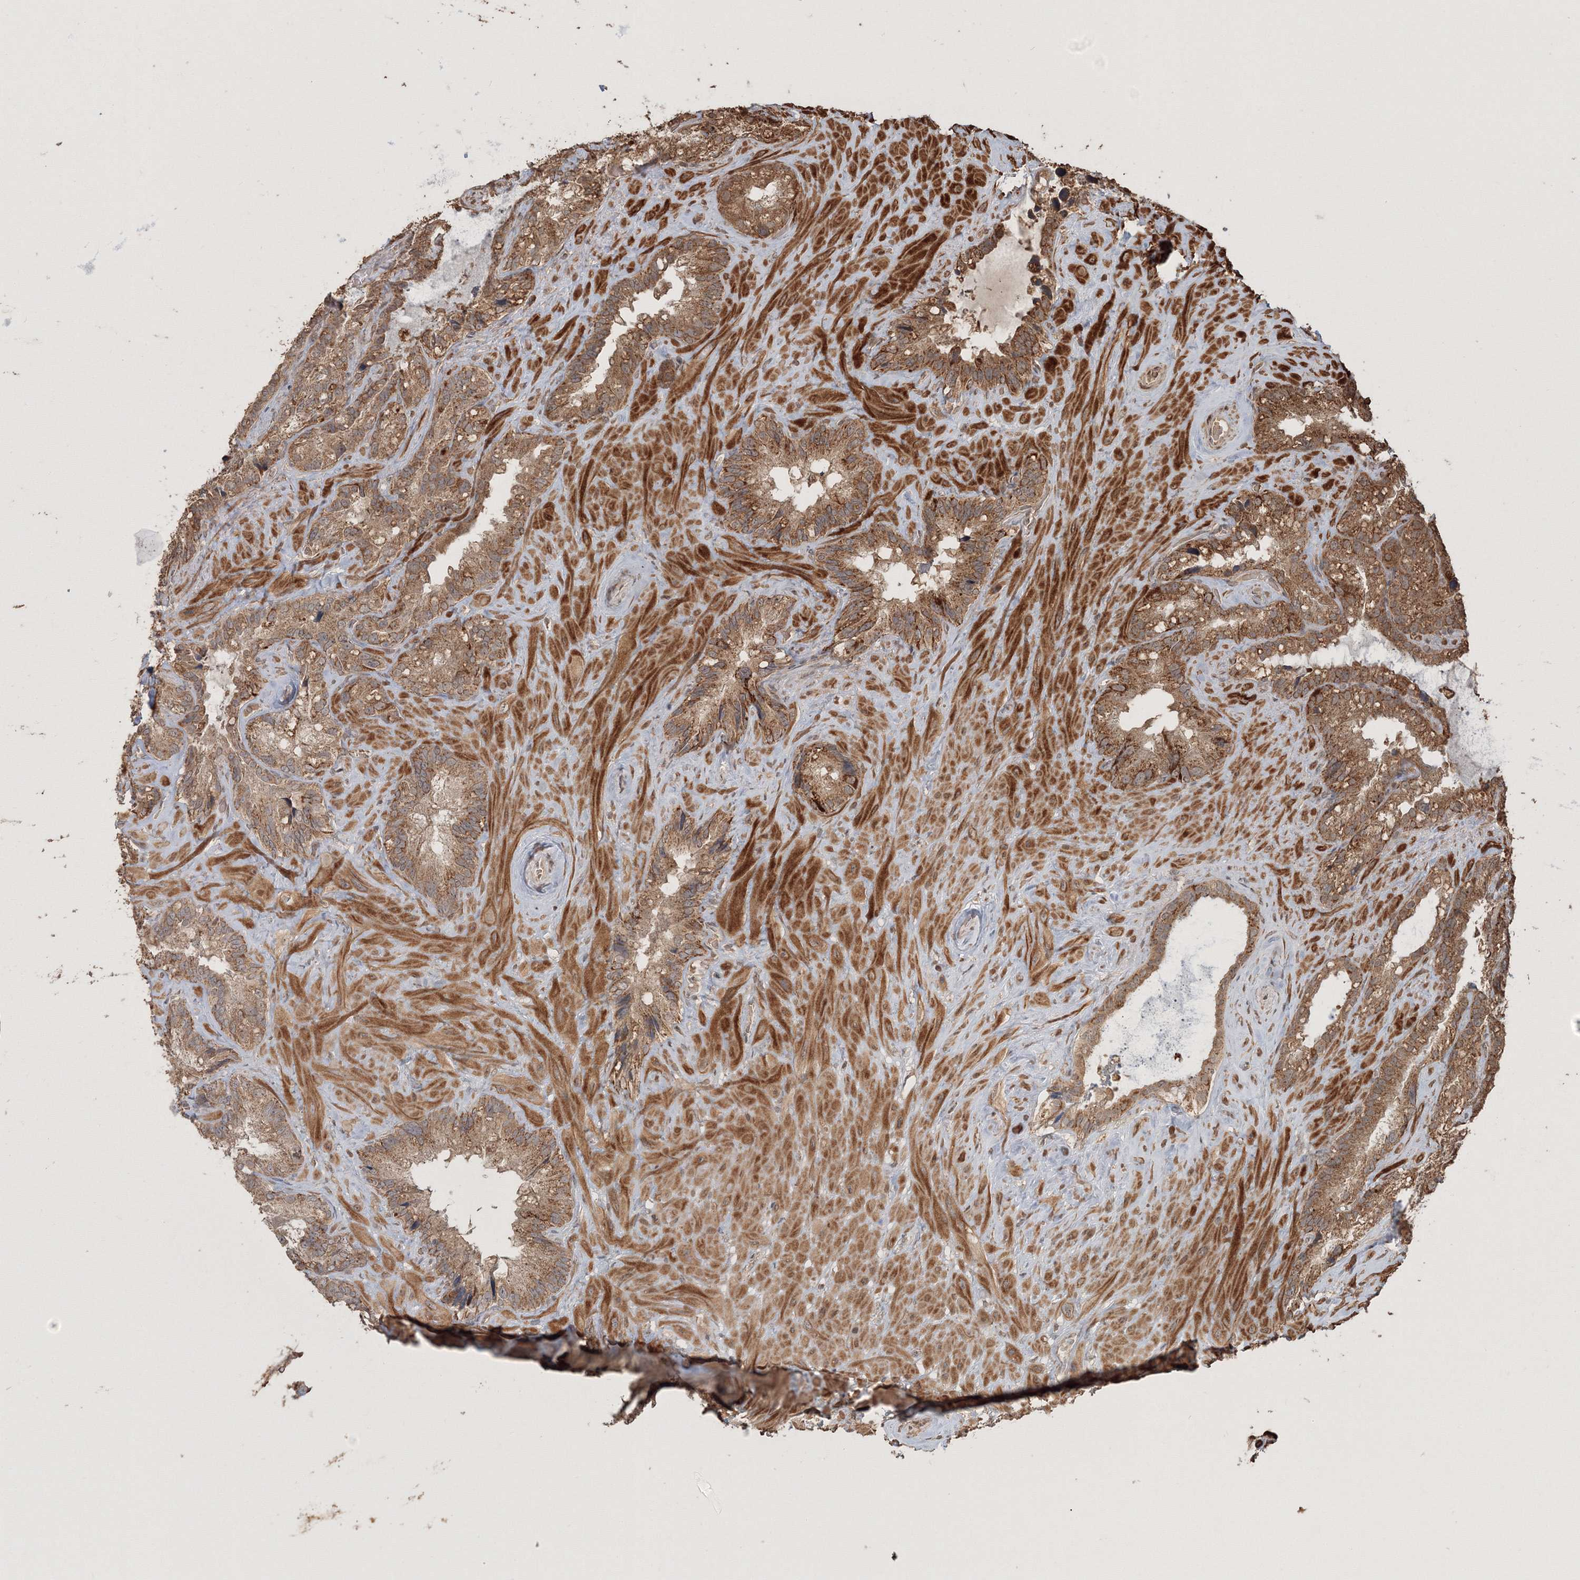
{"staining": {"intensity": "moderate", "quantity": ">75%", "location": "cytoplasmic/membranous"}, "tissue": "seminal vesicle", "cell_type": "Glandular cells", "image_type": "normal", "snomed": [{"axis": "morphology", "description": "Normal tissue, NOS"}, {"axis": "topography", "description": "Prostate"}, {"axis": "topography", "description": "Seminal veicle"}], "caption": "The immunohistochemical stain shows moderate cytoplasmic/membranous expression in glandular cells of benign seminal vesicle. (DAB IHC, brown staining for protein, blue staining for nuclei).", "gene": "CCDC122", "patient": {"sex": "male", "age": 68}}